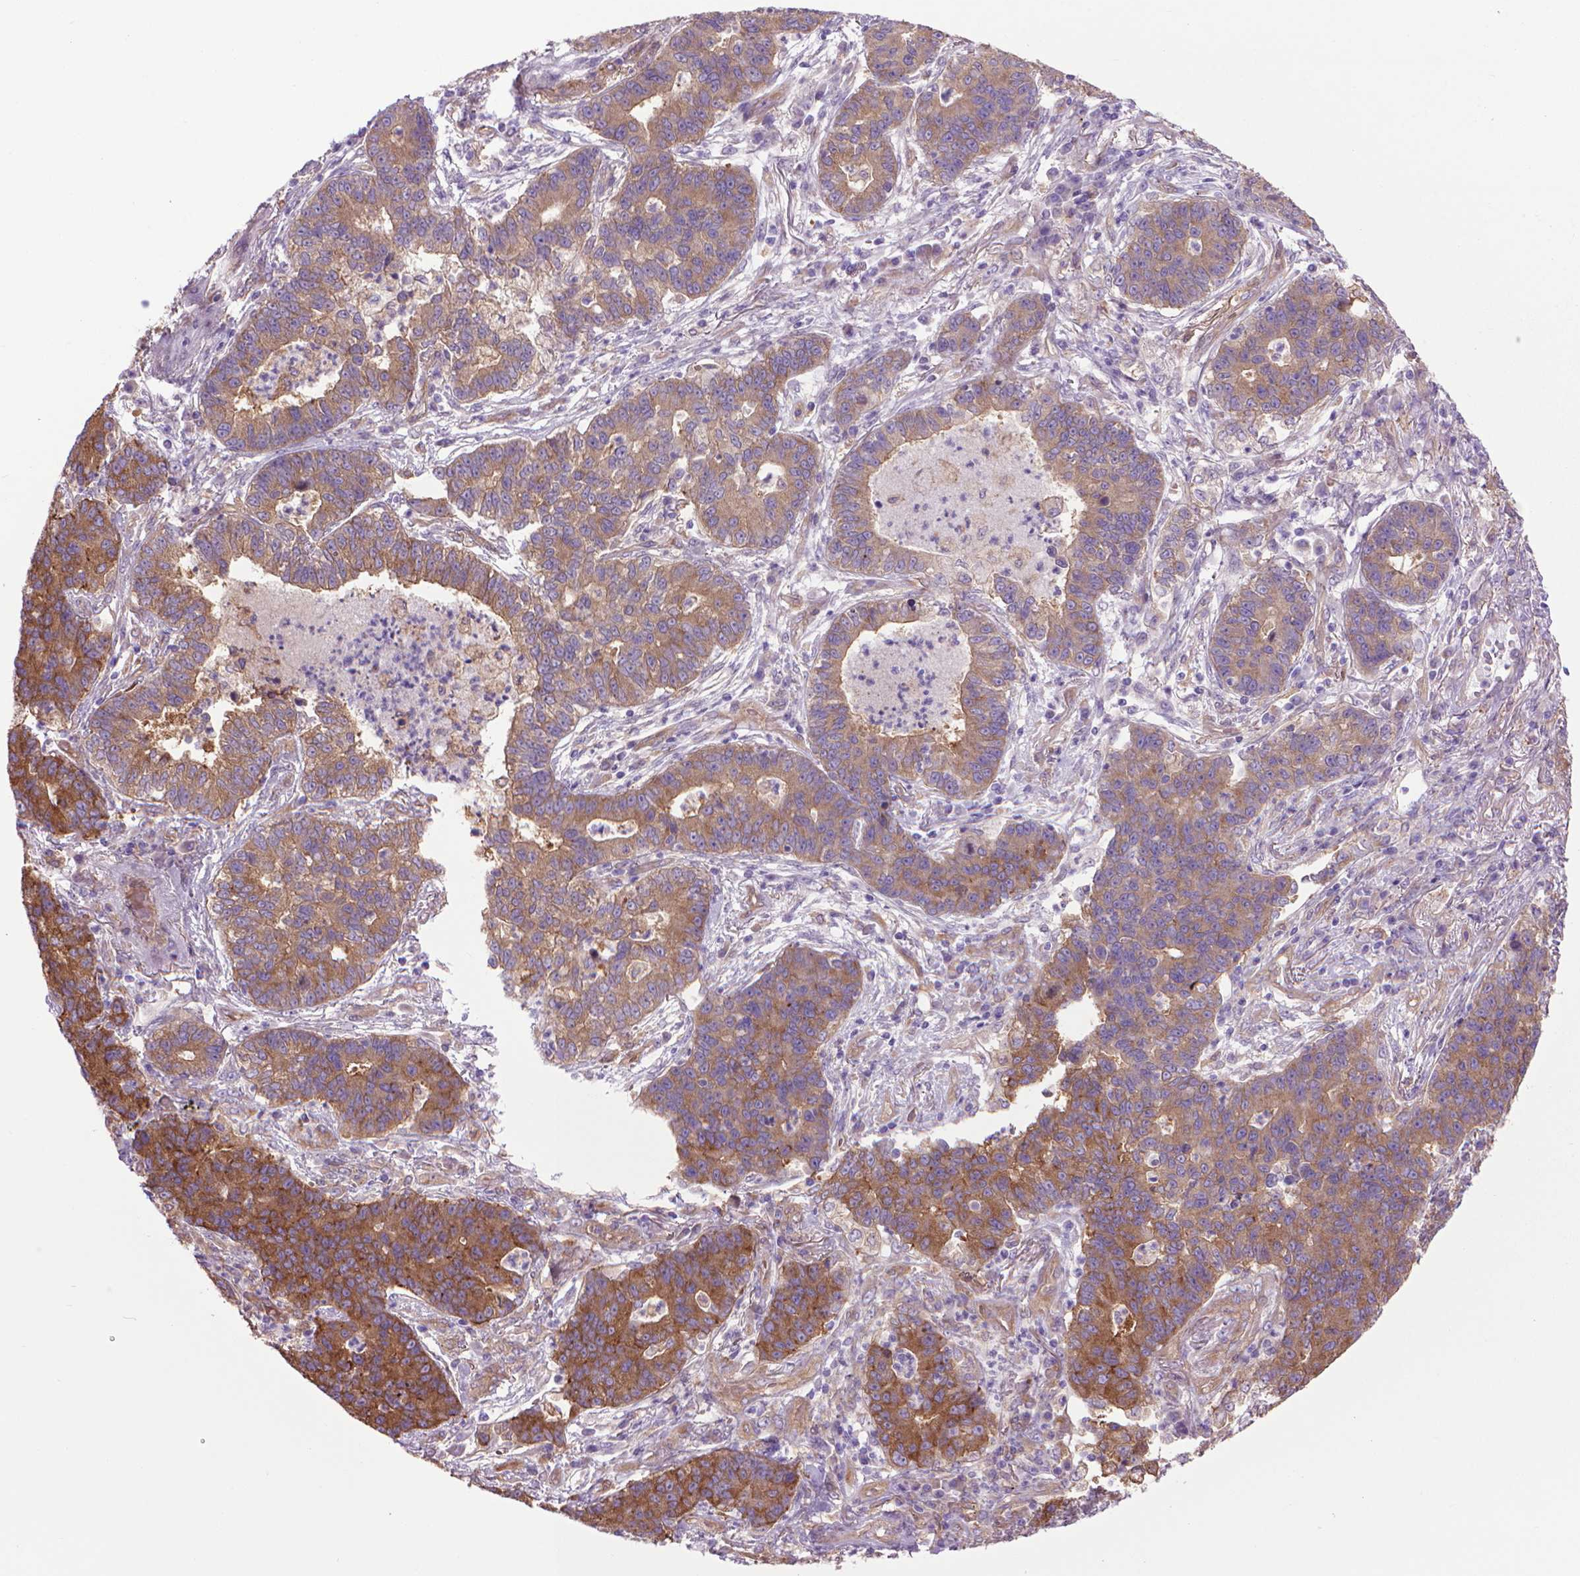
{"staining": {"intensity": "moderate", "quantity": ">75%", "location": "cytoplasmic/membranous"}, "tissue": "lung cancer", "cell_type": "Tumor cells", "image_type": "cancer", "snomed": [{"axis": "morphology", "description": "Adenocarcinoma, NOS"}, {"axis": "topography", "description": "Lung"}], "caption": "Moderate cytoplasmic/membranous protein expression is seen in approximately >75% of tumor cells in adenocarcinoma (lung).", "gene": "CORO1B", "patient": {"sex": "female", "age": 57}}